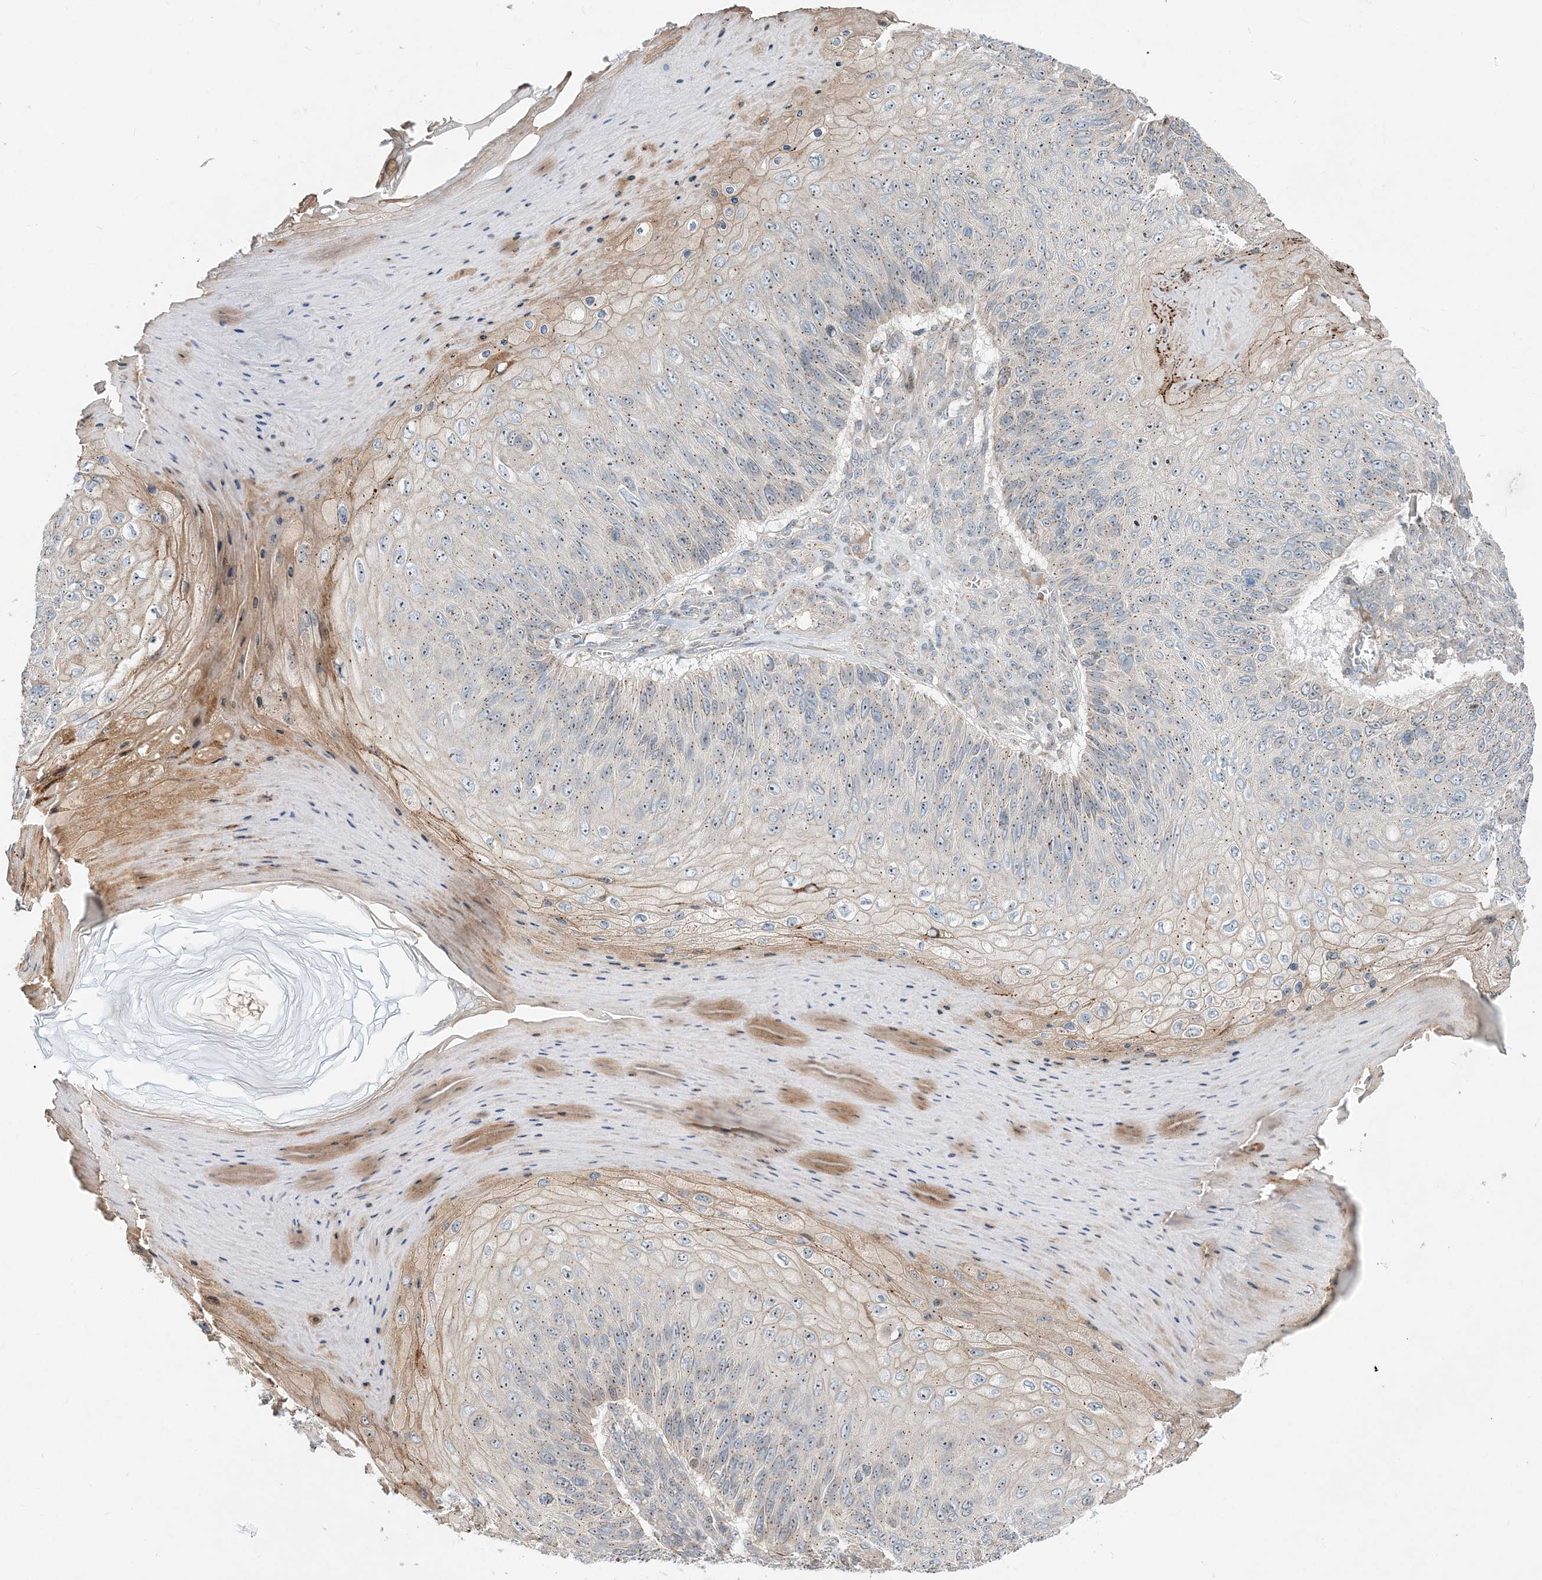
{"staining": {"intensity": "weak", "quantity": "25%-75%", "location": "cytoplasmic/membranous"}, "tissue": "skin cancer", "cell_type": "Tumor cells", "image_type": "cancer", "snomed": [{"axis": "morphology", "description": "Squamous cell carcinoma, NOS"}, {"axis": "topography", "description": "Skin"}], "caption": "This histopathology image exhibits skin cancer stained with immunohistochemistry (IHC) to label a protein in brown. The cytoplasmic/membranous of tumor cells show weak positivity for the protein. Nuclei are counter-stained blue.", "gene": "CXXC5", "patient": {"sex": "female", "age": 88}}